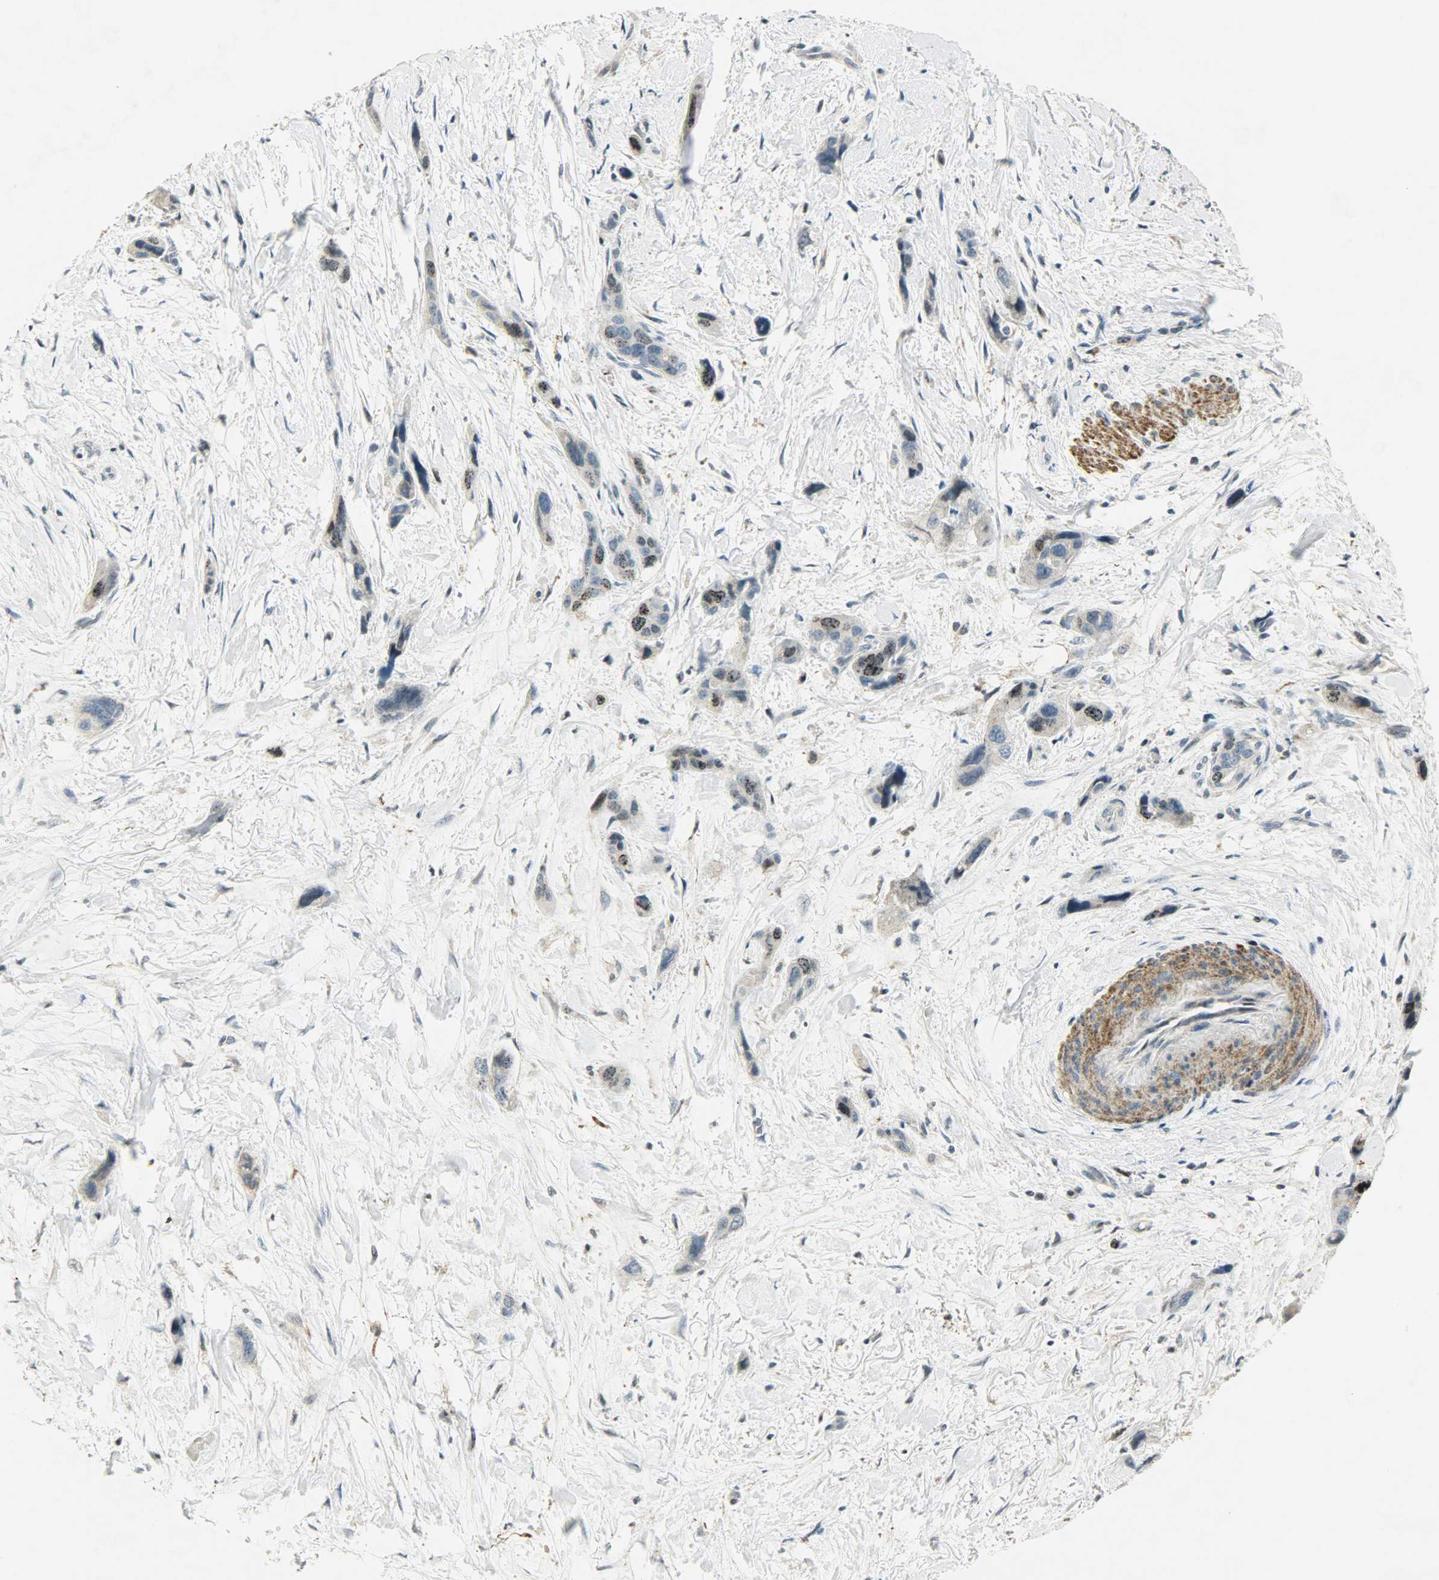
{"staining": {"intensity": "strong", "quantity": "<25%", "location": "nuclear"}, "tissue": "pancreatic cancer", "cell_type": "Tumor cells", "image_type": "cancer", "snomed": [{"axis": "morphology", "description": "Adenocarcinoma, NOS"}, {"axis": "topography", "description": "Pancreas"}], "caption": "Immunohistochemistry (IHC) micrograph of human adenocarcinoma (pancreatic) stained for a protein (brown), which demonstrates medium levels of strong nuclear staining in approximately <25% of tumor cells.", "gene": "AURKB", "patient": {"sex": "male", "age": 46}}